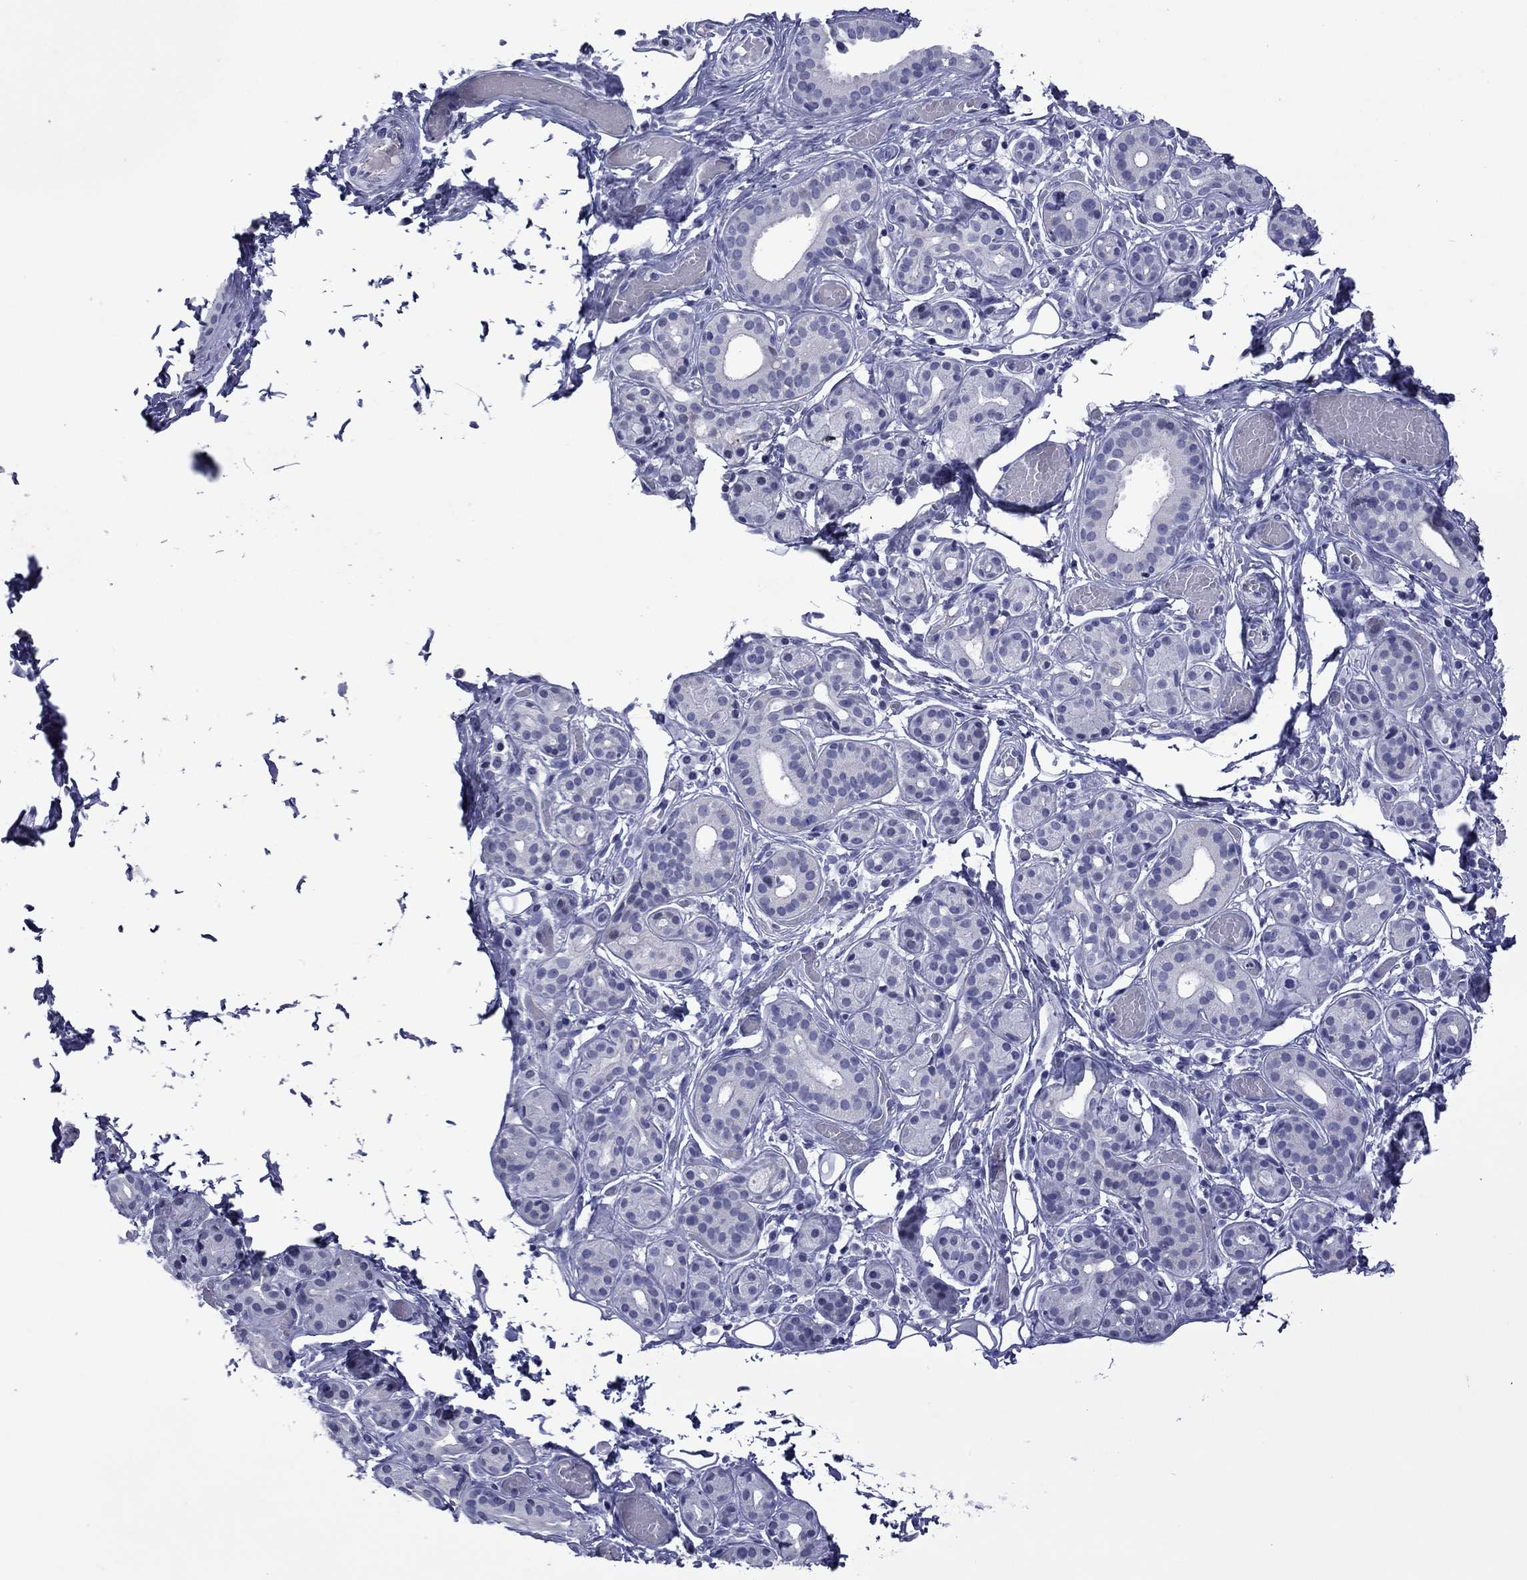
{"staining": {"intensity": "negative", "quantity": "none", "location": "none"}, "tissue": "salivary gland", "cell_type": "Glandular cells", "image_type": "normal", "snomed": [{"axis": "morphology", "description": "Normal tissue, NOS"}, {"axis": "topography", "description": "Salivary gland"}, {"axis": "topography", "description": "Peripheral nerve tissue"}], "caption": "Immunohistochemistry histopathology image of benign salivary gland stained for a protein (brown), which displays no positivity in glandular cells.", "gene": "PIWIL1", "patient": {"sex": "male", "age": 71}}